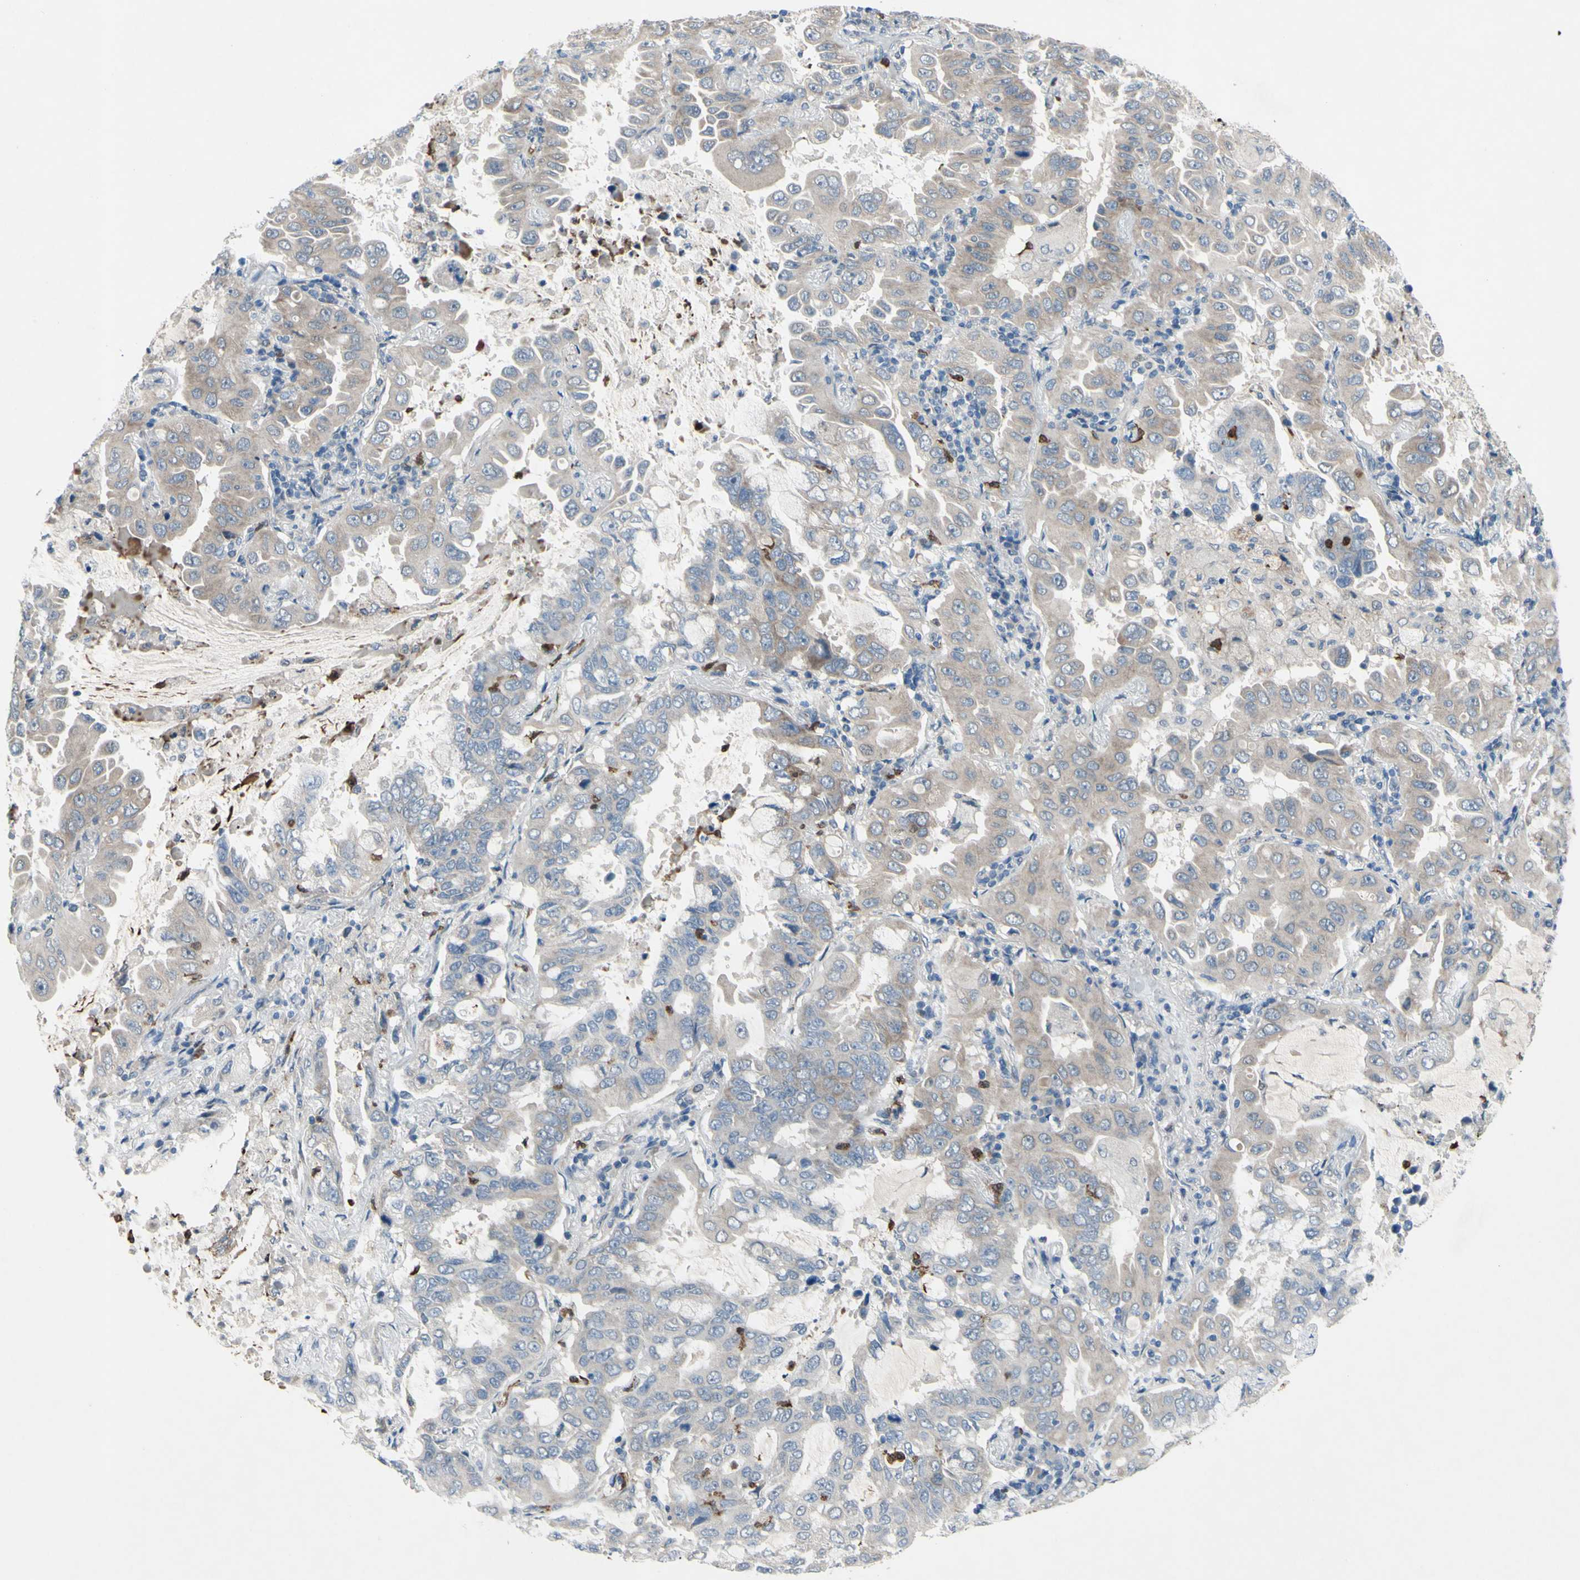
{"staining": {"intensity": "moderate", "quantity": ">75%", "location": "cytoplasmic/membranous"}, "tissue": "lung cancer", "cell_type": "Tumor cells", "image_type": "cancer", "snomed": [{"axis": "morphology", "description": "Adenocarcinoma, NOS"}, {"axis": "topography", "description": "Lung"}], "caption": "Protein staining demonstrates moderate cytoplasmic/membranous staining in about >75% of tumor cells in adenocarcinoma (lung).", "gene": "GRAMD2B", "patient": {"sex": "male", "age": 64}}